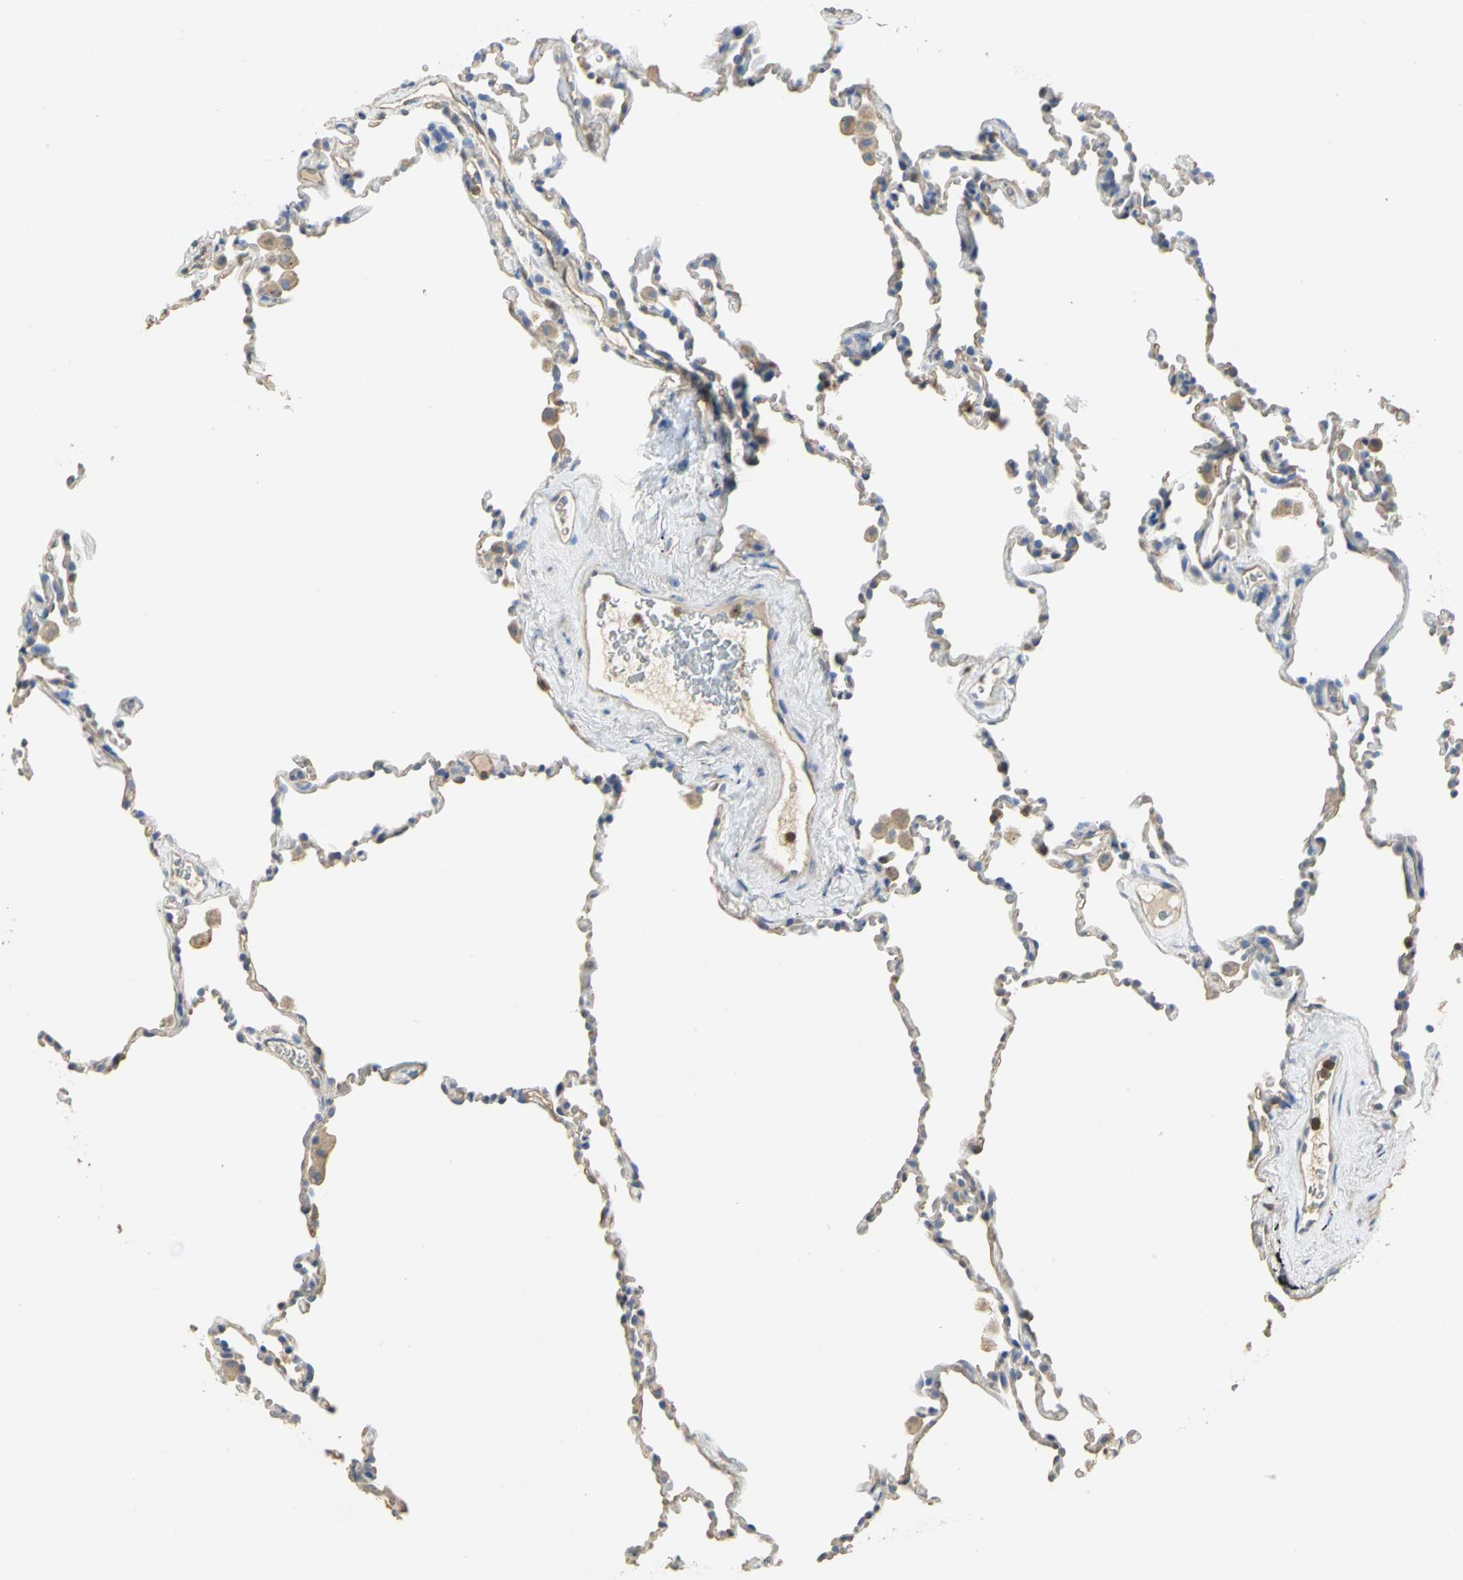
{"staining": {"intensity": "weak", "quantity": "<25%", "location": "cytoplasmic/membranous"}, "tissue": "lung", "cell_type": "Alveolar cells", "image_type": "normal", "snomed": [{"axis": "morphology", "description": "Normal tissue, NOS"}, {"axis": "morphology", "description": "Soft tissue tumor metastatic"}, {"axis": "topography", "description": "Lung"}], "caption": "DAB immunohistochemical staining of benign lung exhibits no significant expression in alveolar cells. Brightfield microscopy of IHC stained with DAB (3,3'-diaminobenzidine) (brown) and hematoxylin (blue), captured at high magnification.", "gene": "DLGAP5", "patient": {"sex": "male", "age": 59}}